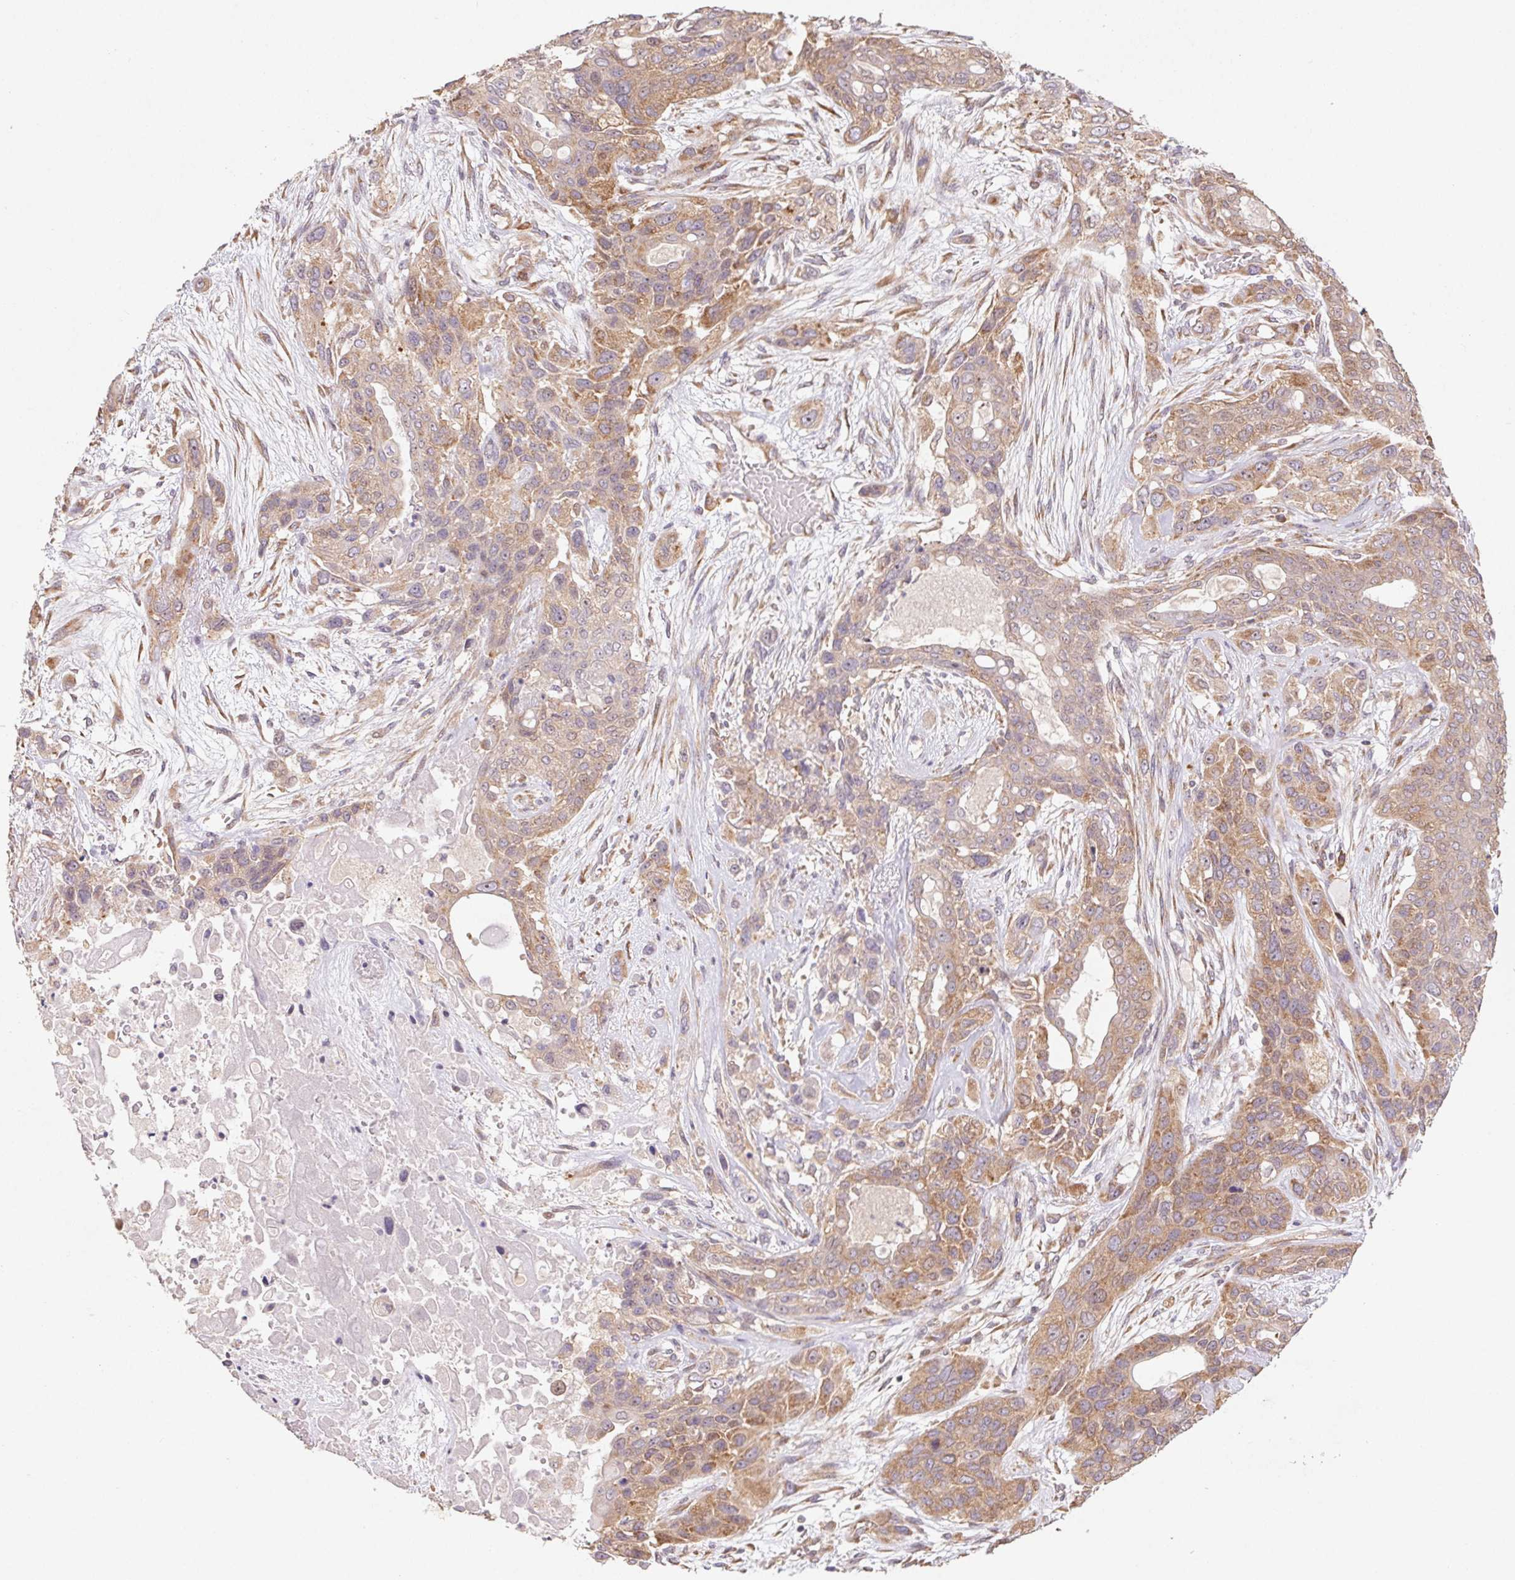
{"staining": {"intensity": "moderate", "quantity": ">75%", "location": "cytoplasmic/membranous"}, "tissue": "lung cancer", "cell_type": "Tumor cells", "image_type": "cancer", "snomed": [{"axis": "morphology", "description": "Squamous cell carcinoma, NOS"}, {"axis": "topography", "description": "Lung"}], "caption": "Protein staining of squamous cell carcinoma (lung) tissue displays moderate cytoplasmic/membranous positivity in approximately >75% of tumor cells.", "gene": "RPL27A", "patient": {"sex": "female", "age": 70}}